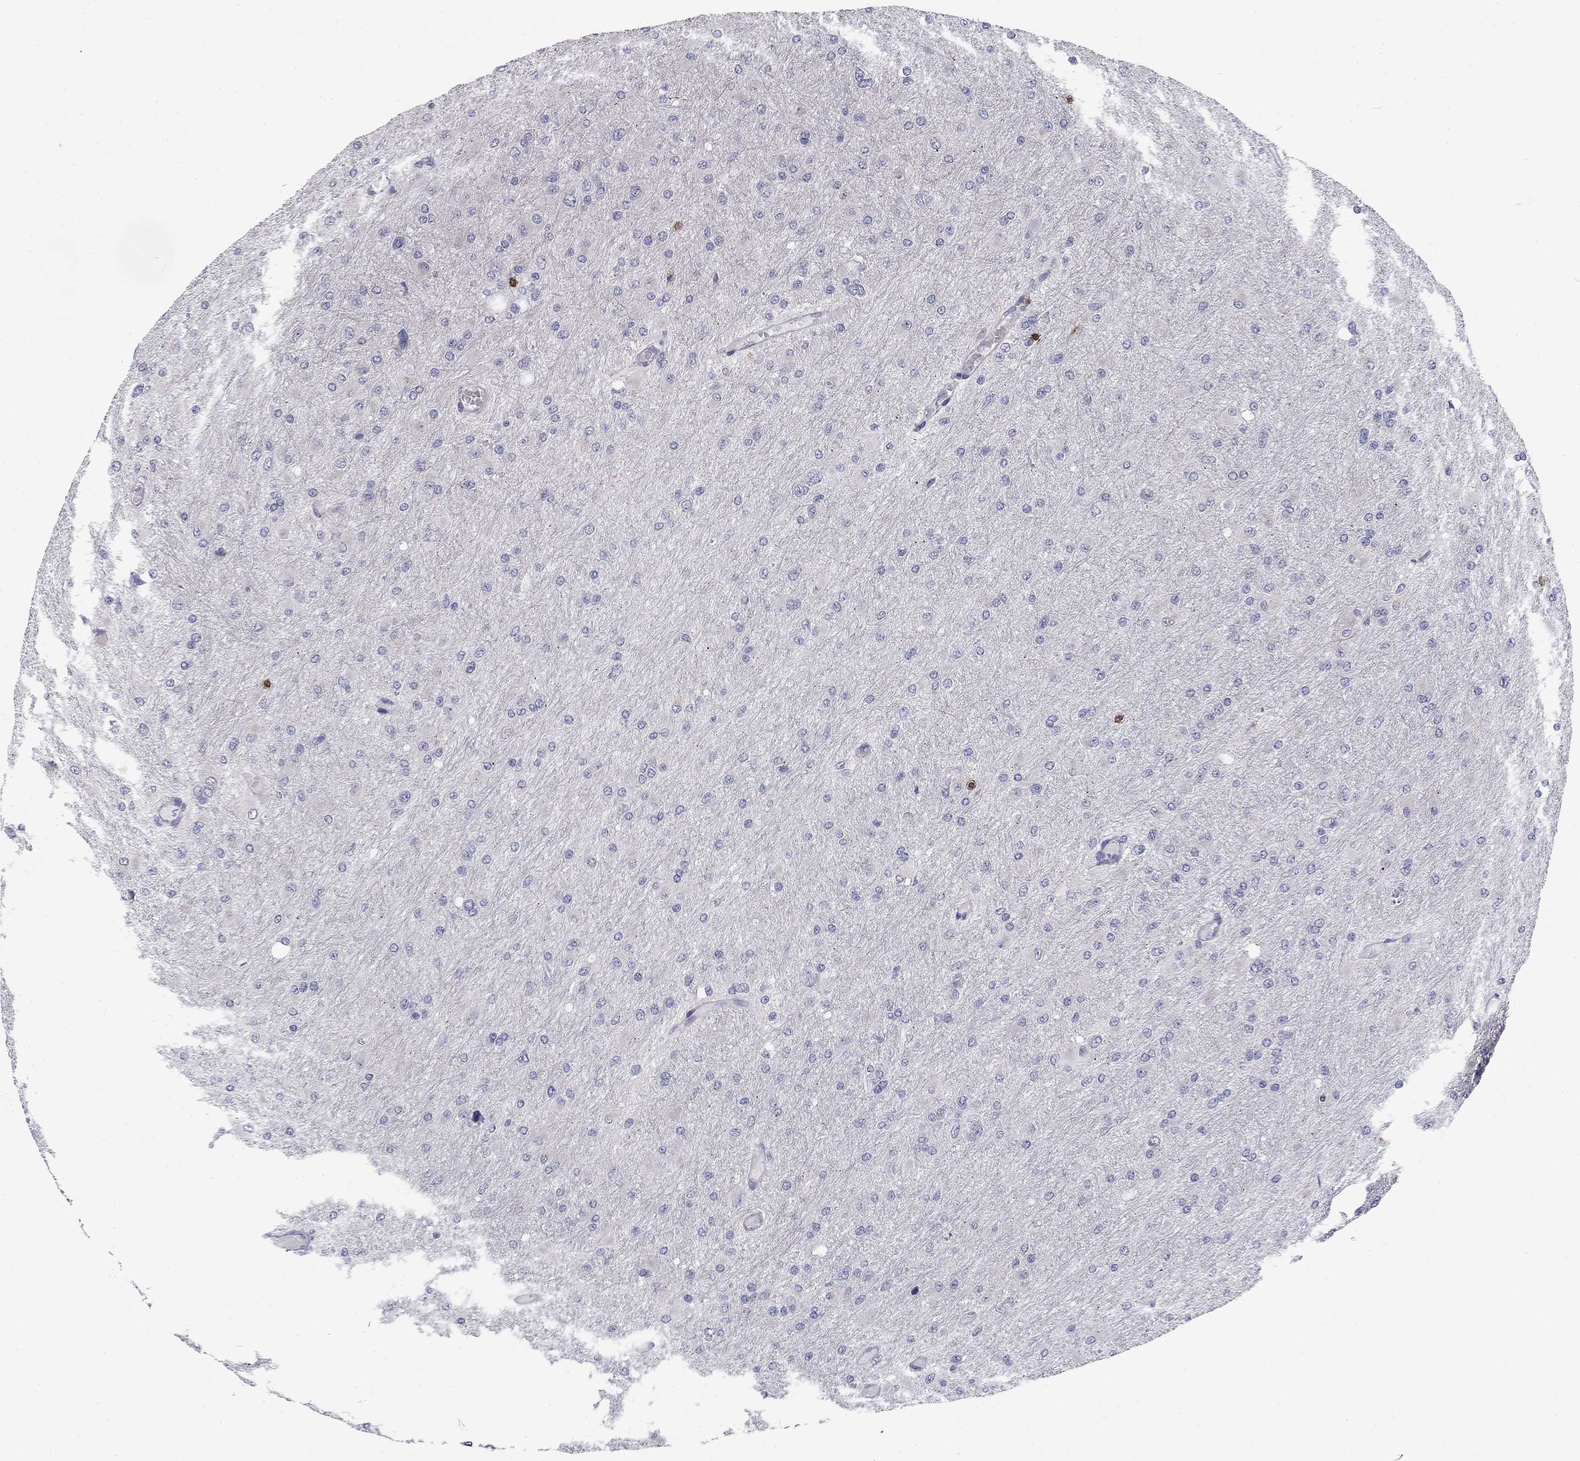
{"staining": {"intensity": "negative", "quantity": "none", "location": "none"}, "tissue": "glioma", "cell_type": "Tumor cells", "image_type": "cancer", "snomed": [{"axis": "morphology", "description": "Glioma, malignant, High grade"}, {"axis": "topography", "description": "Cerebral cortex"}], "caption": "Protein analysis of glioma reveals no significant staining in tumor cells.", "gene": "TRAT1", "patient": {"sex": "female", "age": 36}}